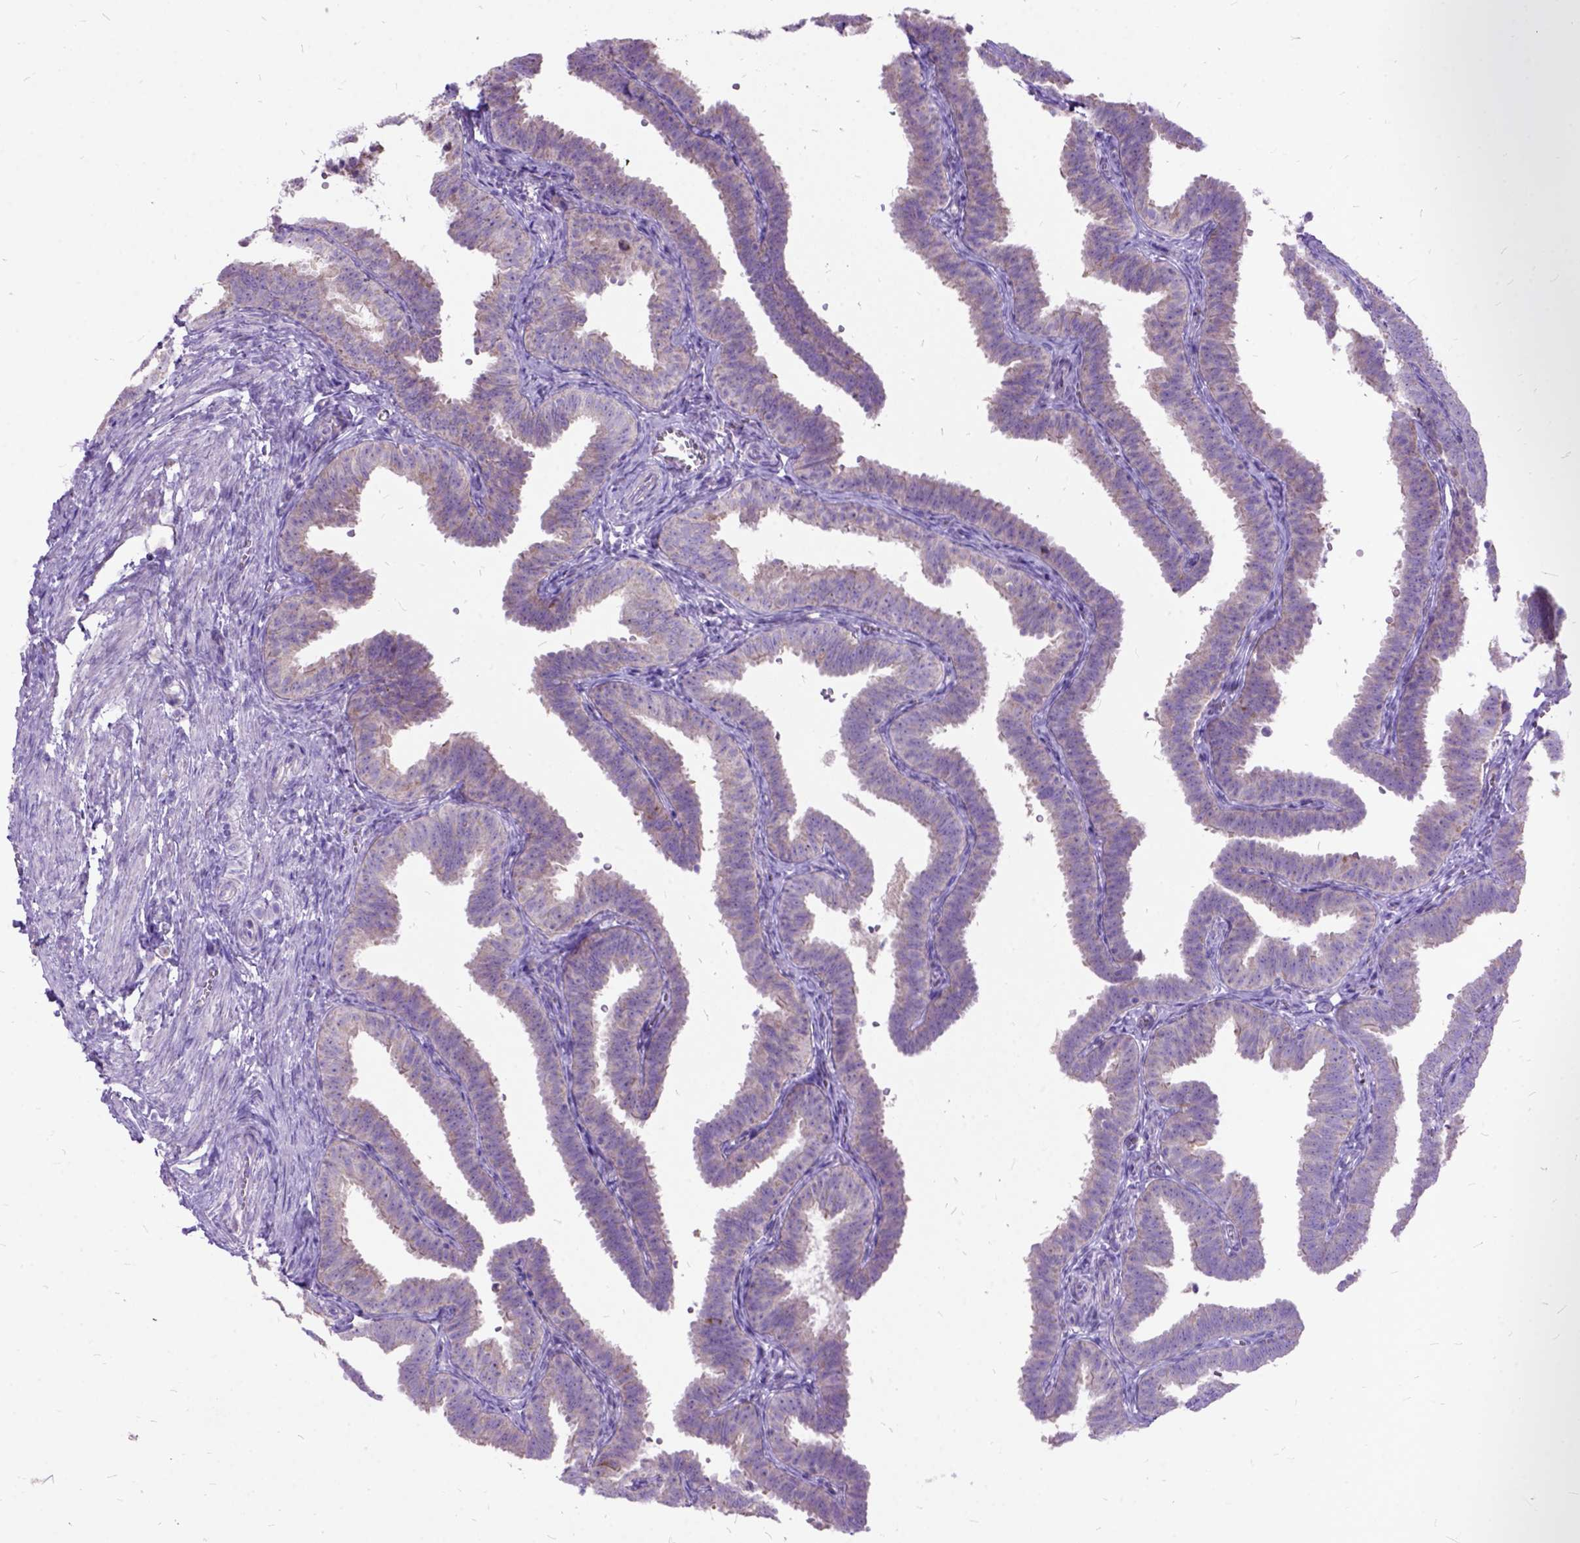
{"staining": {"intensity": "negative", "quantity": "none", "location": "none"}, "tissue": "fallopian tube", "cell_type": "Glandular cells", "image_type": "normal", "snomed": [{"axis": "morphology", "description": "Normal tissue, NOS"}, {"axis": "topography", "description": "Fallopian tube"}], "caption": "DAB (3,3'-diaminobenzidine) immunohistochemical staining of normal human fallopian tube exhibits no significant staining in glandular cells.", "gene": "CTAG2", "patient": {"sex": "female", "age": 25}}